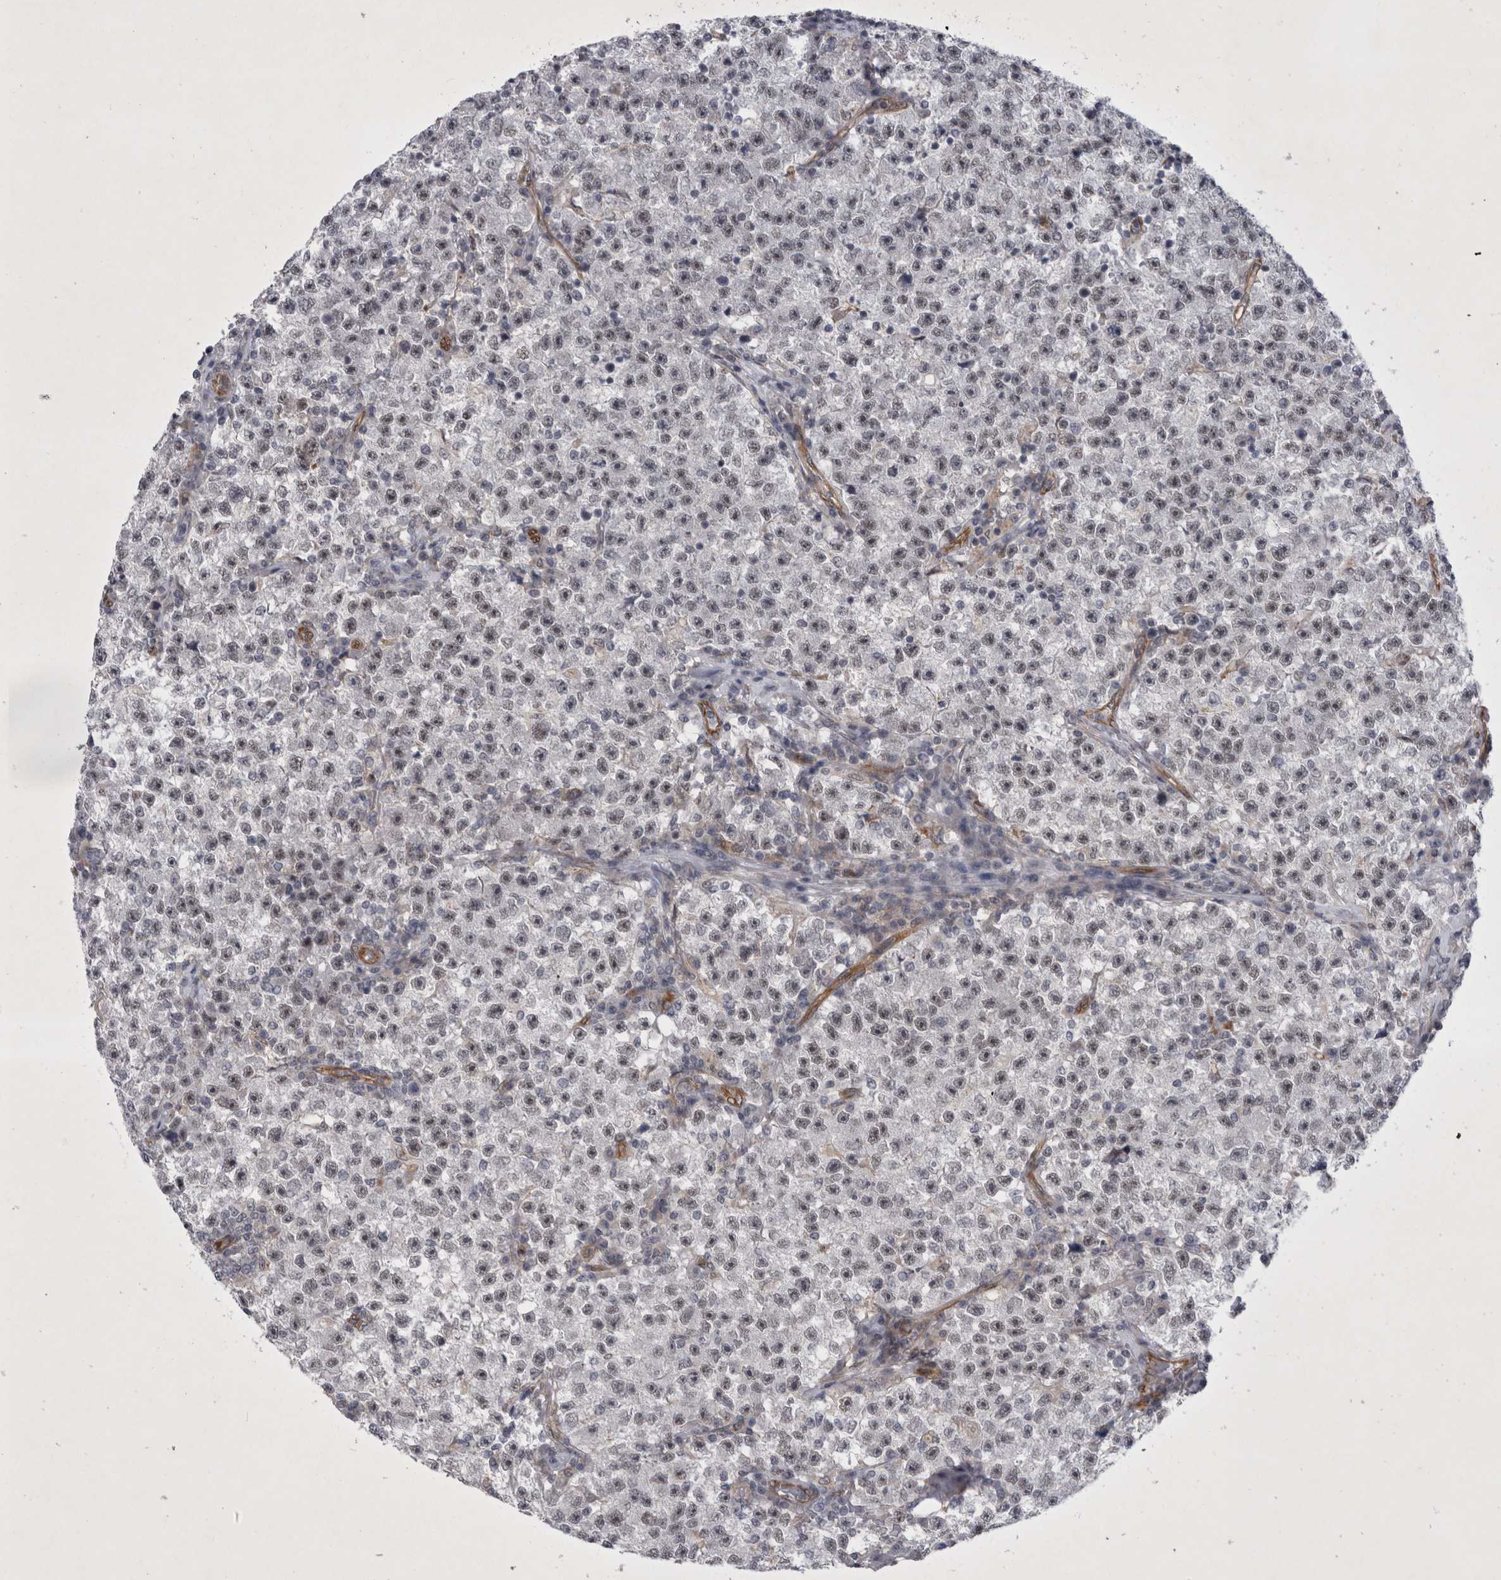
{"staining": {"intensity": "weak", "quantity": ">75%", "location": "nuclear"}, "tissue": "testis cancer", "cell_type": "Tumor cells", "image_type": "cancer", "snomed": [{"axis": "morphology", "description": "Seminoma, NOS"}, {"axis": "topography", "description": "Testis"}], "caption": "Human seminoma (testis) stained for a protein (brown) demonstrates weak nuclear positive staining in approximately >75% of tumor cells.", "gene": "PARP11", "patient": {"sex": "male", "age": 22}}